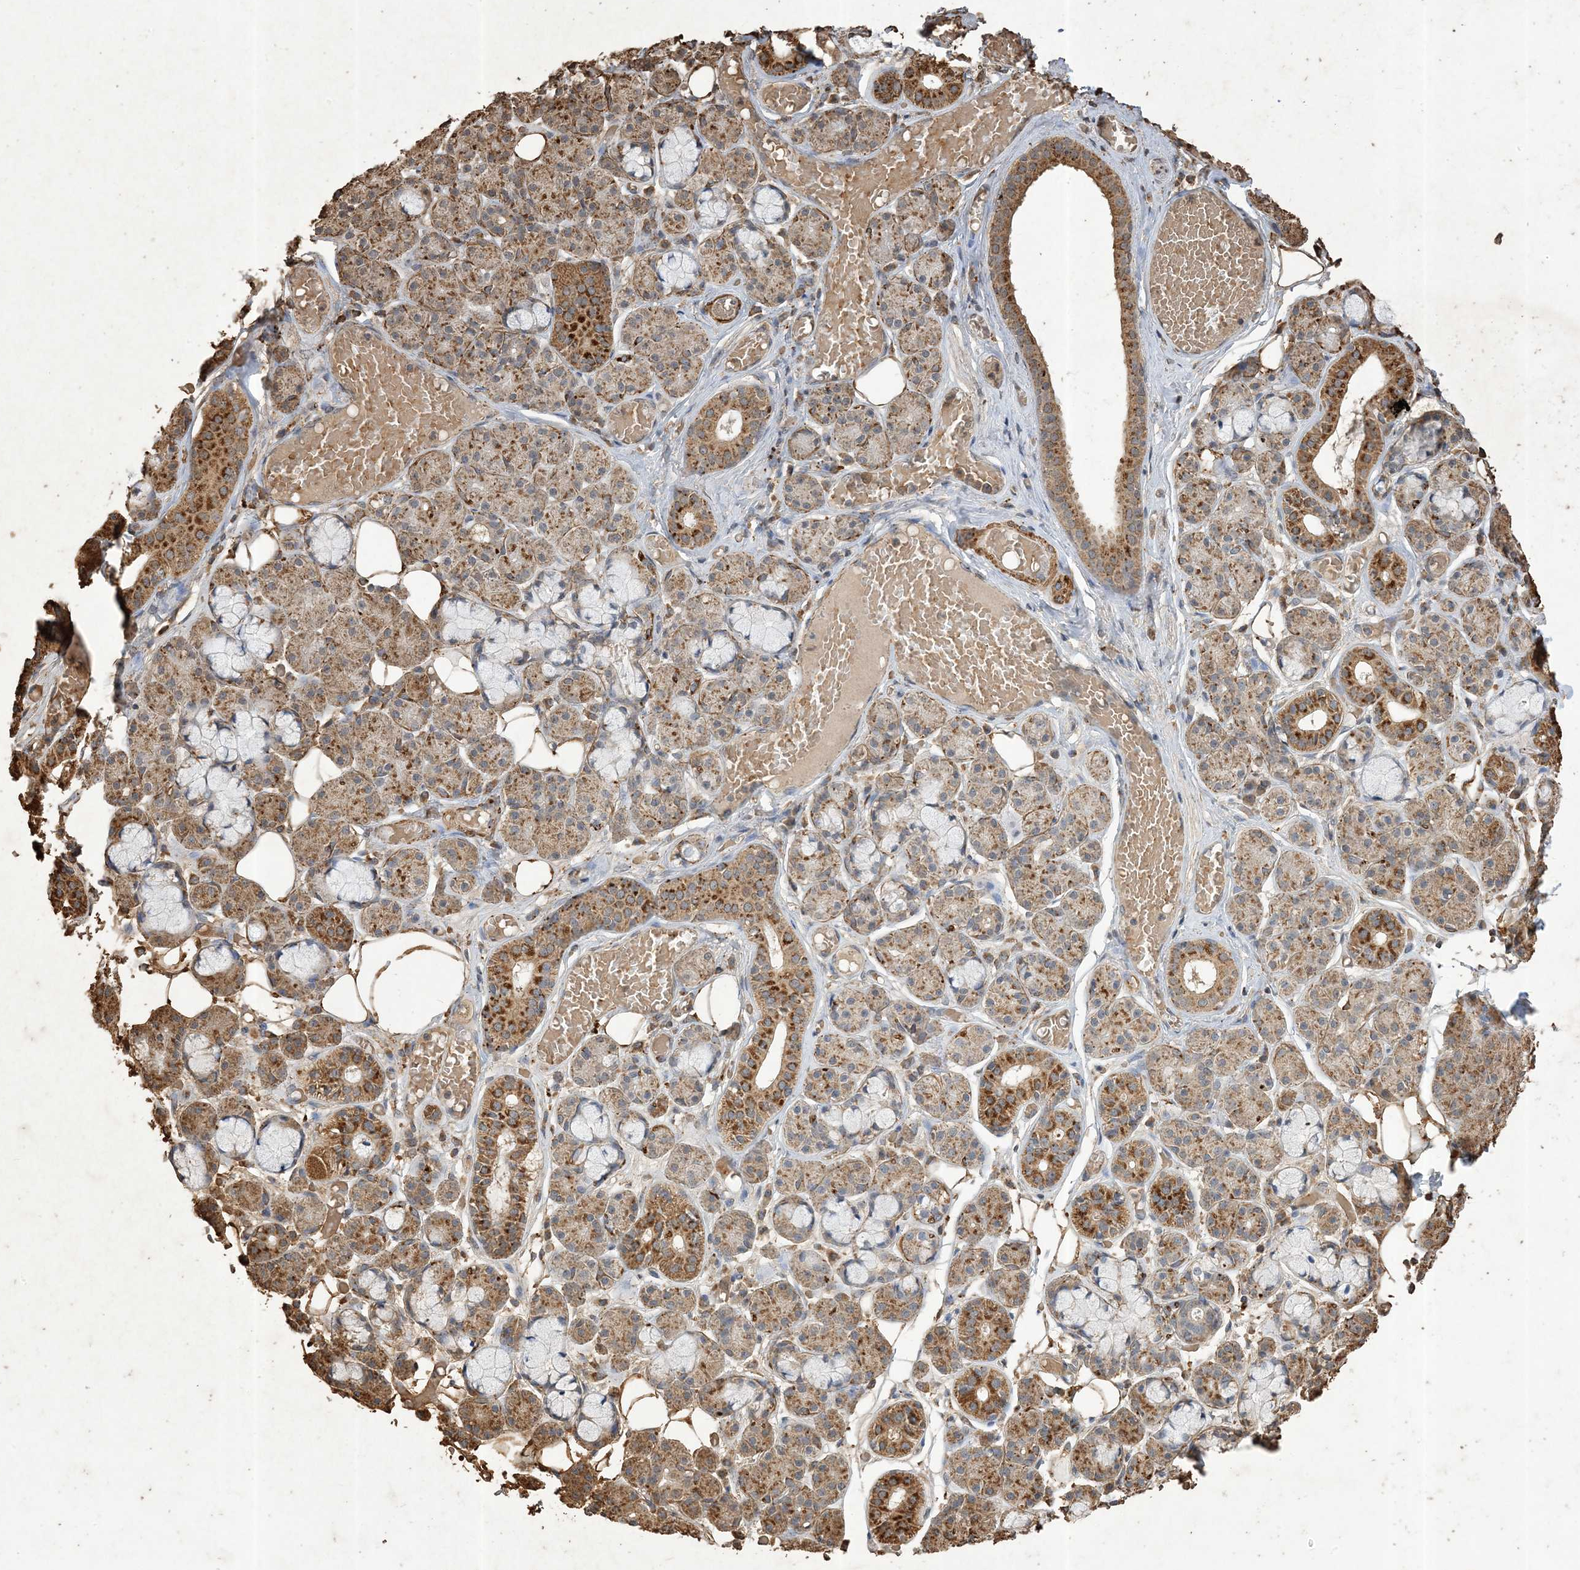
{"staining": {"intensity": "strong", "quantity": "25%-75%", "location": "cytoplasmic/membranous"}, "tissue": "salivary gland", "cell_type": "Glandular cells", "image_type": "normal", "snomed": [{"axis": "morphology", "description": "Normal tissue, NOS"}, {"axis": "topography", "description": "Salivary gland"}], "caption": "Immunohistochemistry micrograph of unremarkable salivary gland: human salivary gland stained using immunohistochemistry shows high levels of strong protein expression localized specifically in the cytoplasmic/membranous of glandular cells, appearing as a cytoplasmic/membranous brown color.", "gene": "HPS4", "patient": {"sex": "male", "age": 63}}